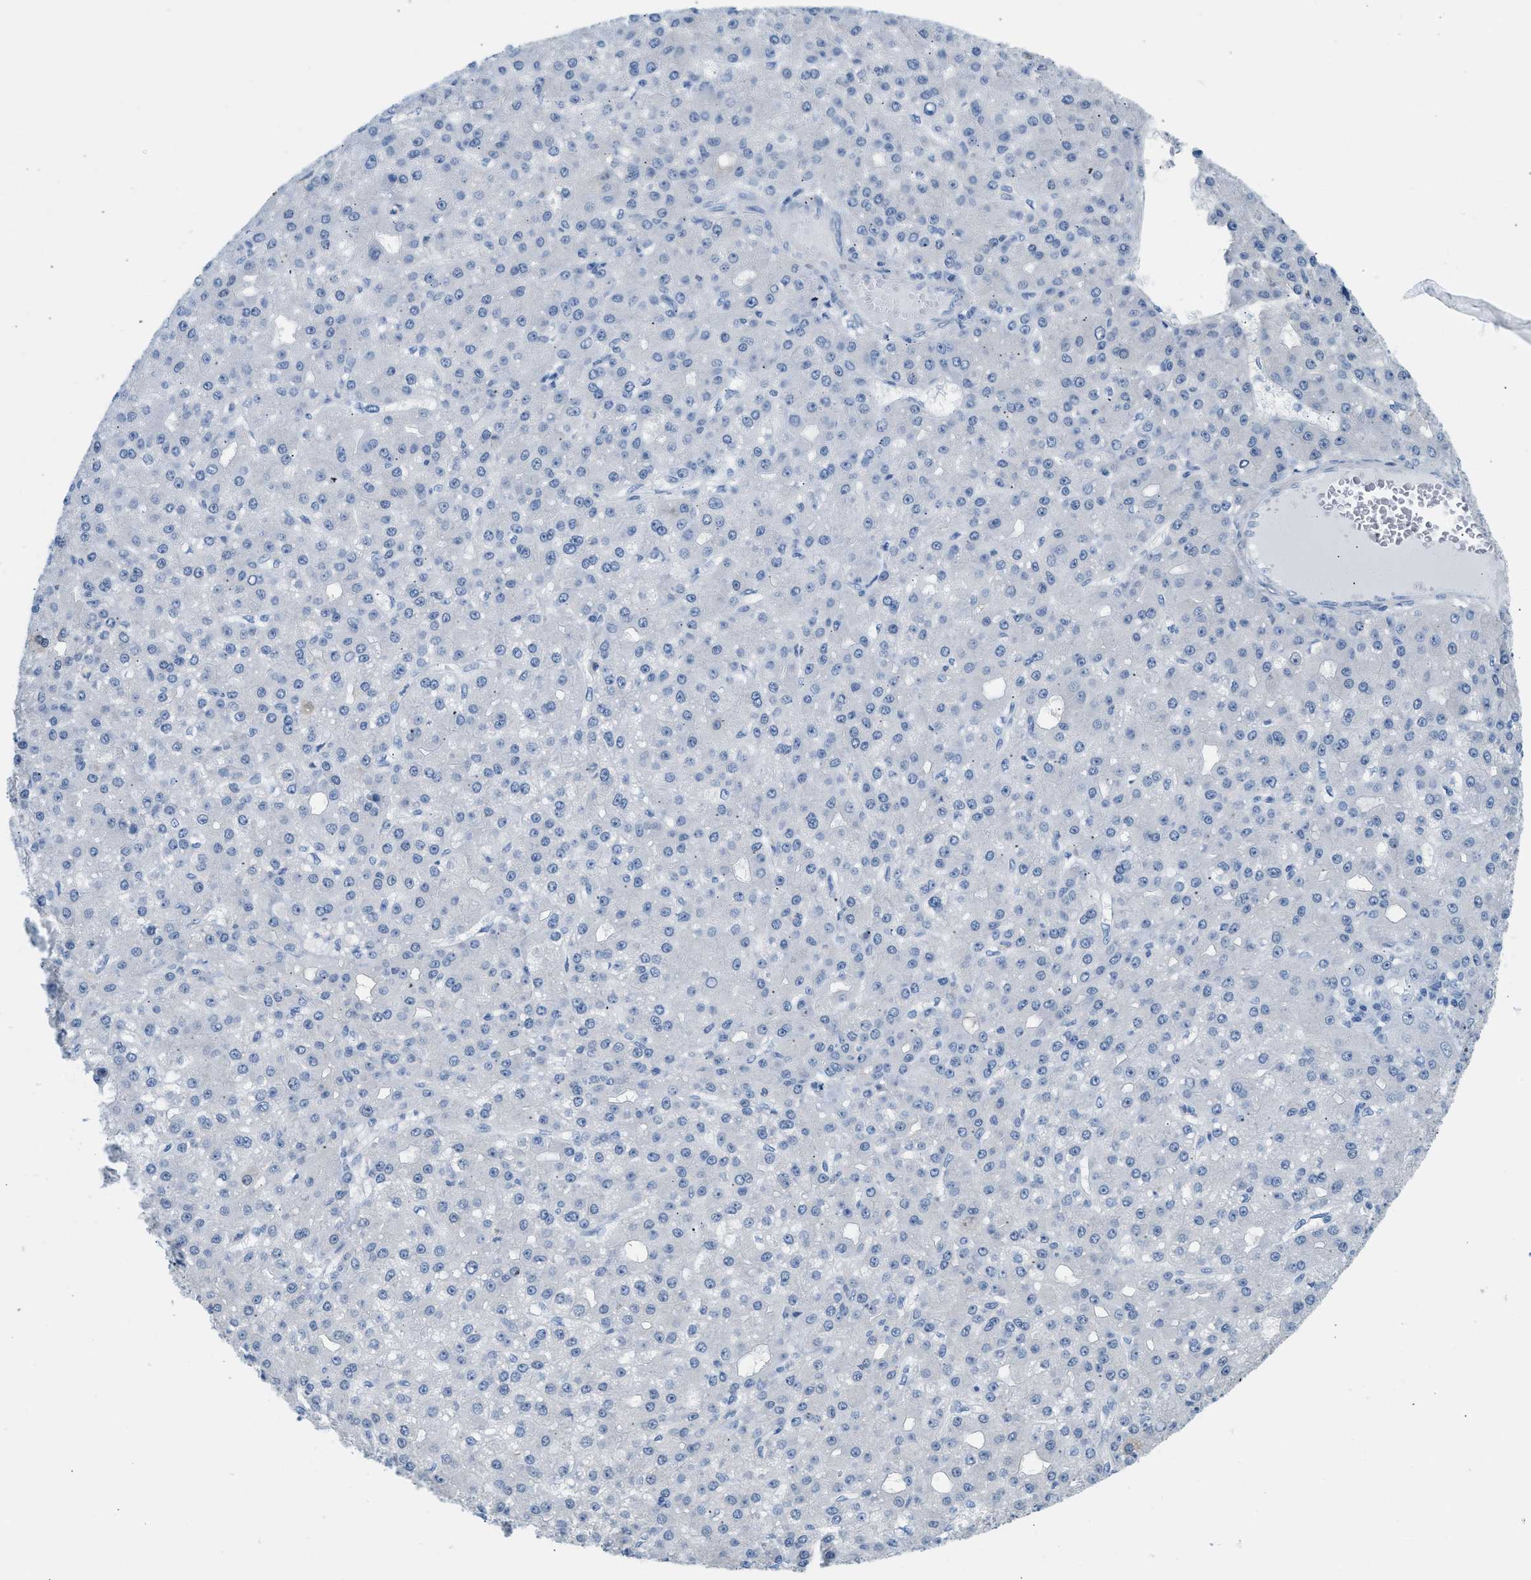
{"staining": {"intensity": "negative", "quantity": "none", "location": "none"}, "tissue": "liver cancer", "cell_type": "Tumor cells", "image_type": "cancer", "snomed": [{"axis": "morphology", "description": "Carcinoma, Hepatocellular, NOS"}, {"axis": "topography", "description": "Liver"}], "caption": "An immunohistochemistry histopathology image of liver cancer is shown. There is no staining in tumor cells of liver cancer.", "gene": "SPAM1", "patient": {"sex": "male", "age": 67}}